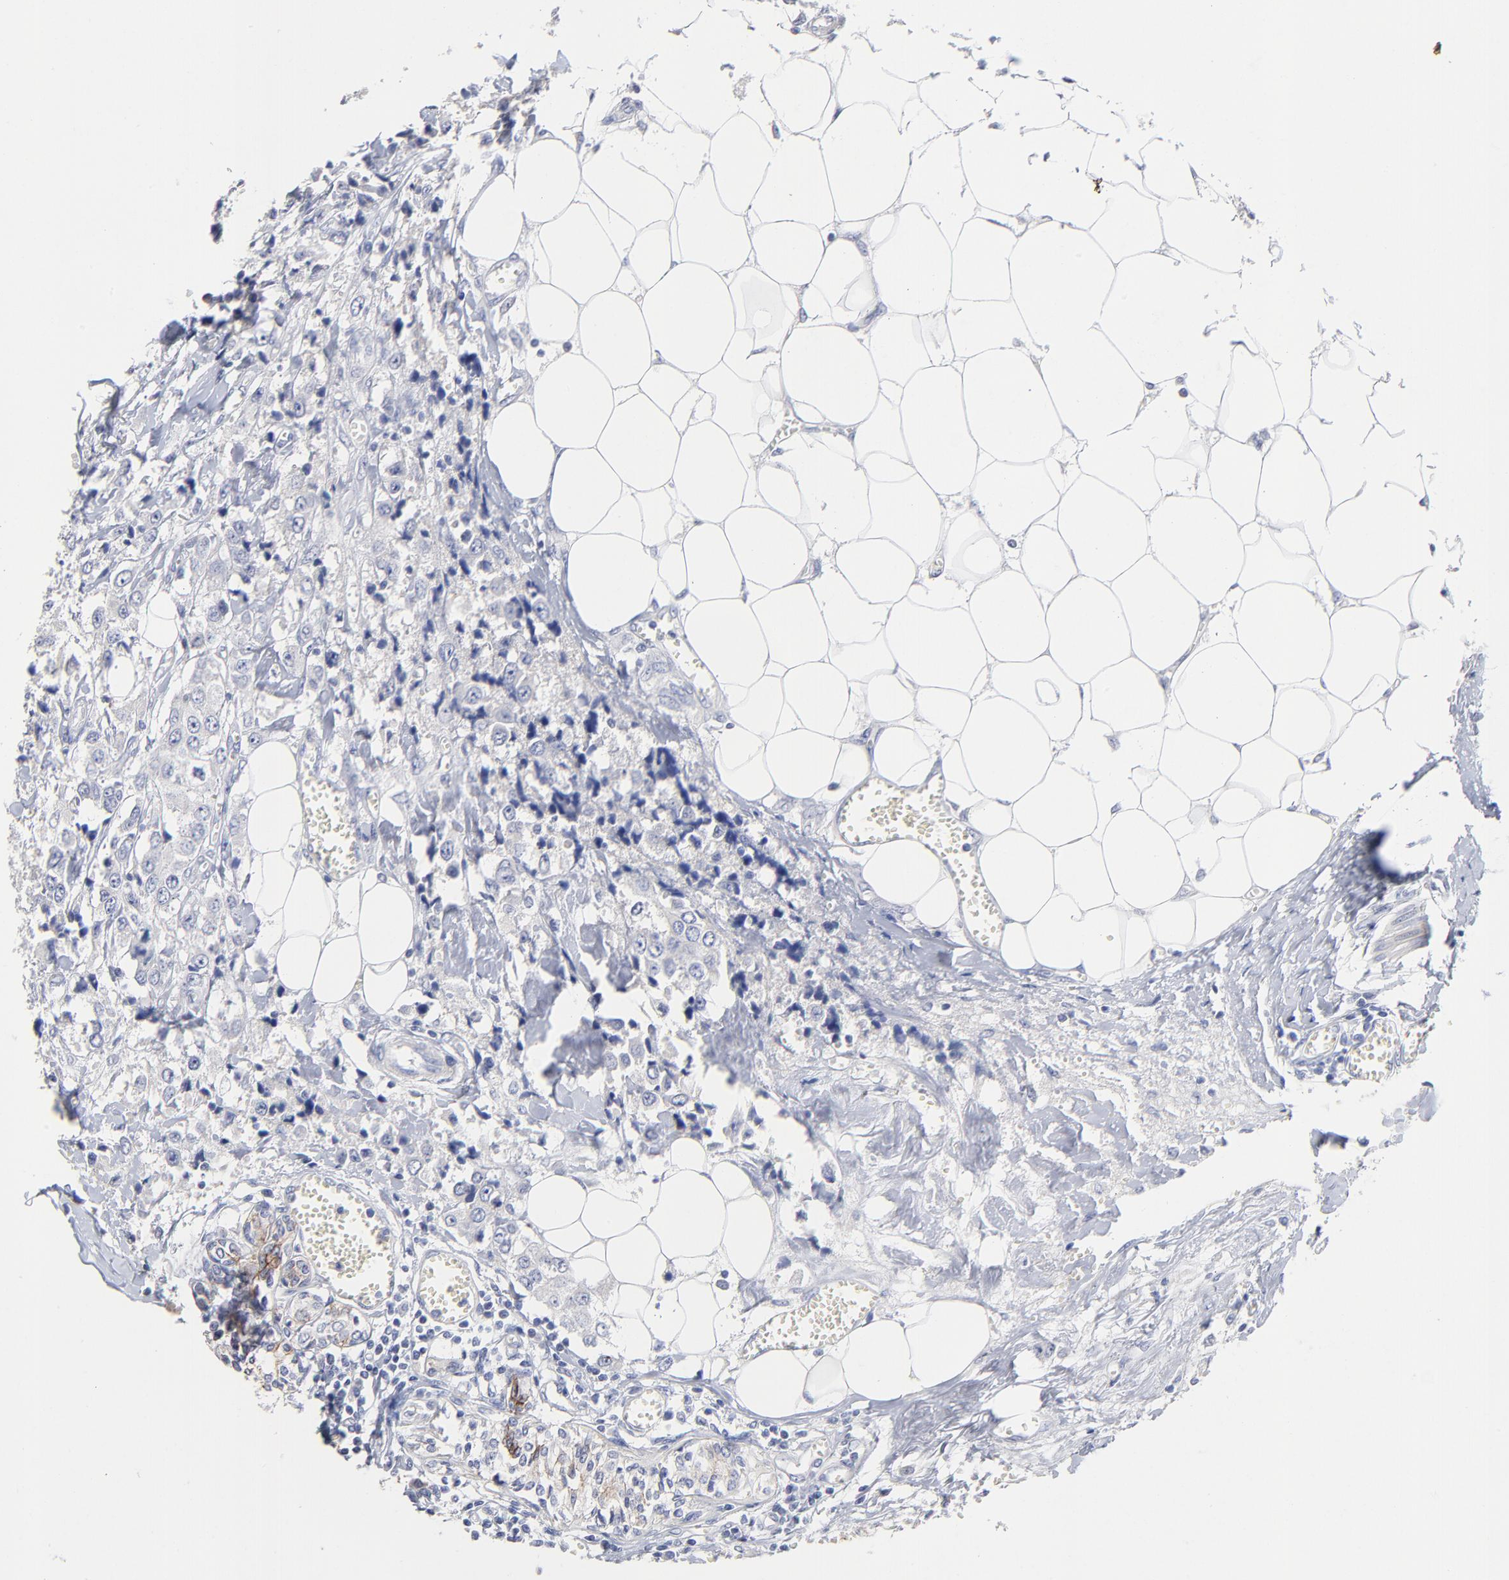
{"staining": {"intensity": "negative", "quantity": "none", "location": "none"}, "tissue": "breast cancer", "cell_type": "Tumor cells", "image_type": "cancer", "snomed": [{"axis": "morphology", "description": "Duct carcinoma"}, {"axis": "topography", "description": "Breast"}], "caption": "Tumor cells show no significant positivity in breast infiltrating ductal carcinoma. (DAB (3,3'-diaminobenzidine) IHC with hematoxylin counter stain).", "gene": "CXADR", "patient": {"sex": "female", "age": 58}}